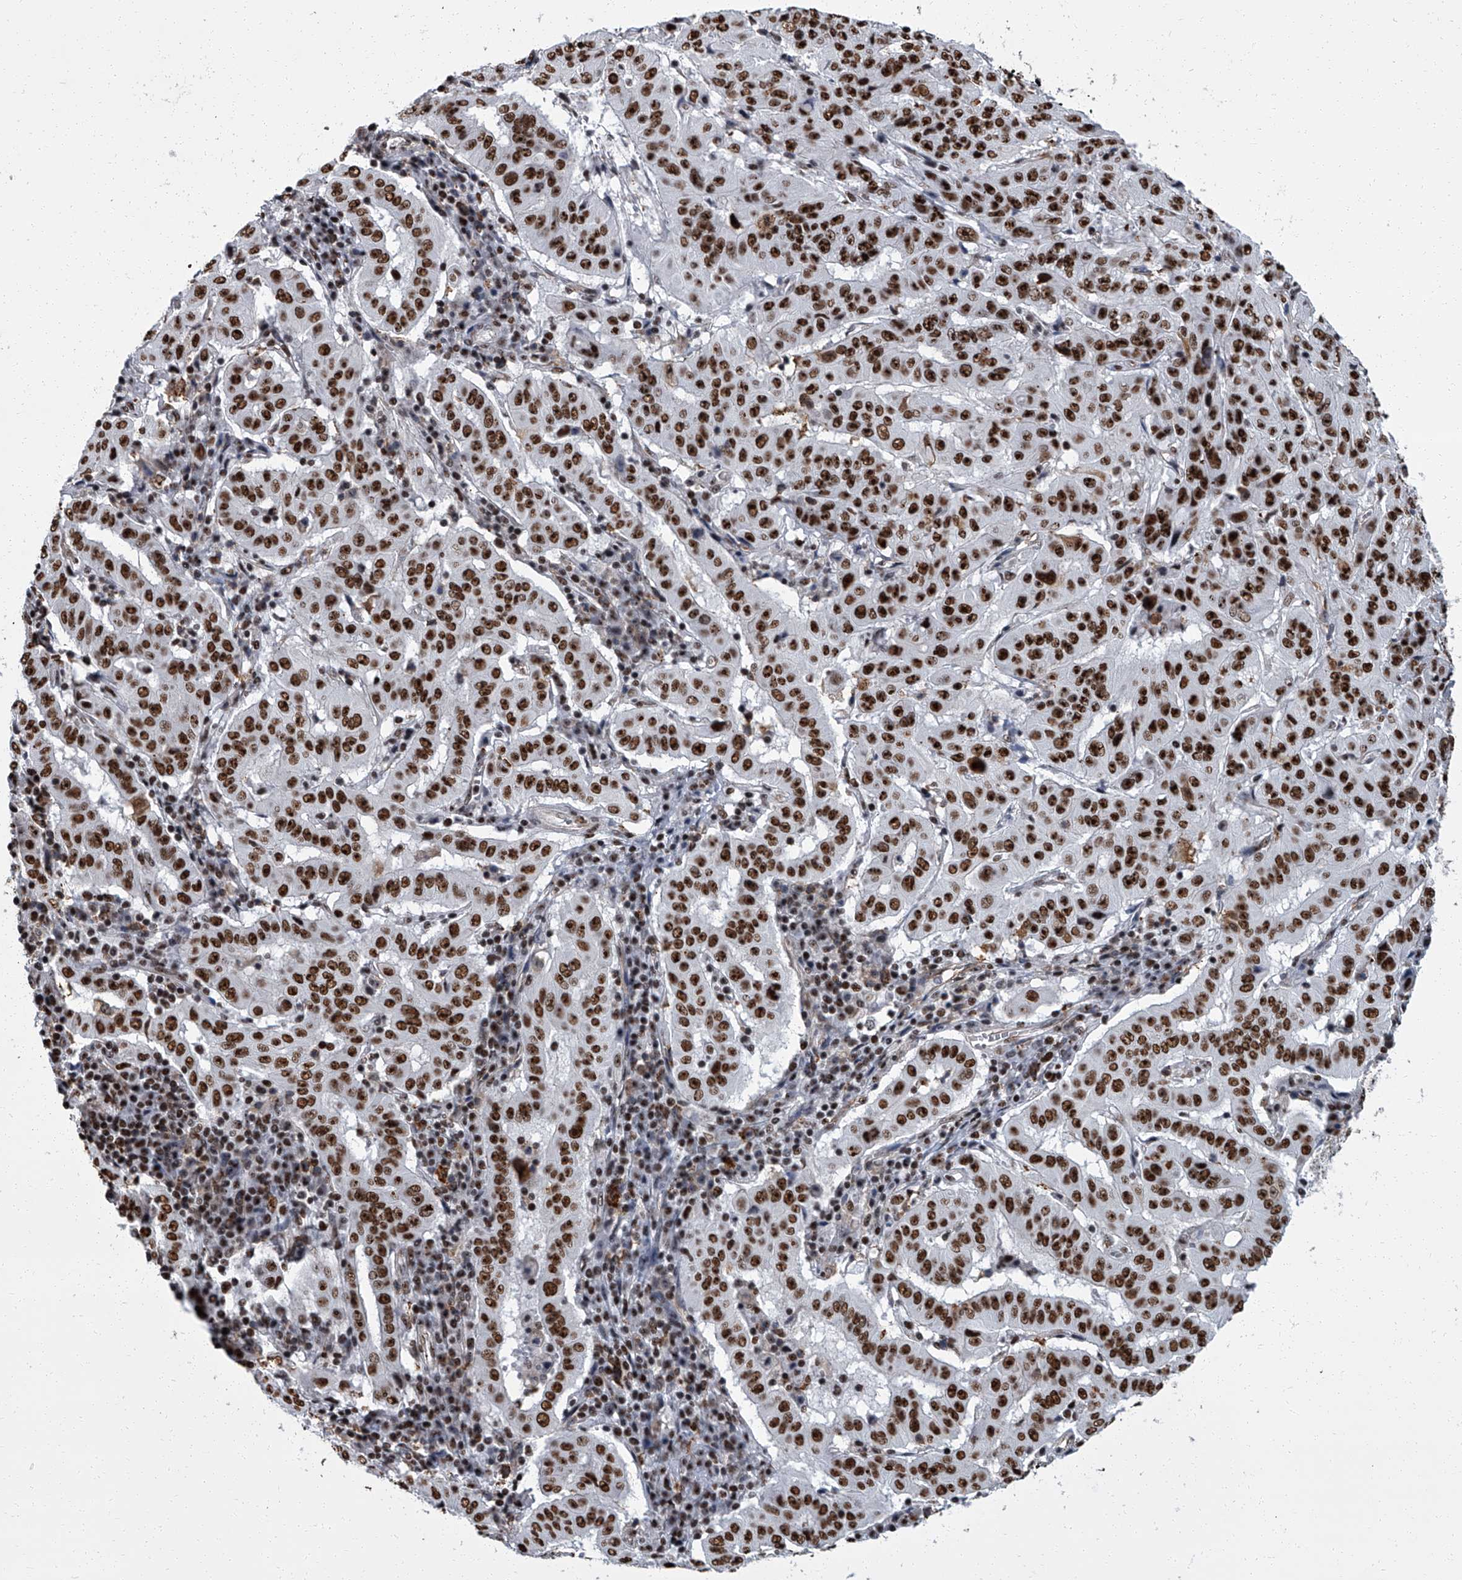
{"staining": {"intensity": "strong", "quantity": ">75%", "location": "nuclear"}, "tissue": "pancreatic cancer", "cell_type": "Tumor cells", "image_type": "cancer", "snomed": [{"axis": "morphology", "description": "Adenocarcinoma, NOS"}, {"axis": "topography", "description": "Pancreas"}], "caption": "DAB (3,3'-diaminobenzidine) immunohistochemical staining of human adenocarcinoma (pancreatic) reveals strong nuclear protein expression in about >75% of tumor cells. Ihc stains the protein of interest in brown and the nuclei are stained blue.", "gene": "ZNF518B", "patient": {"sex": "male", "age": 63}}